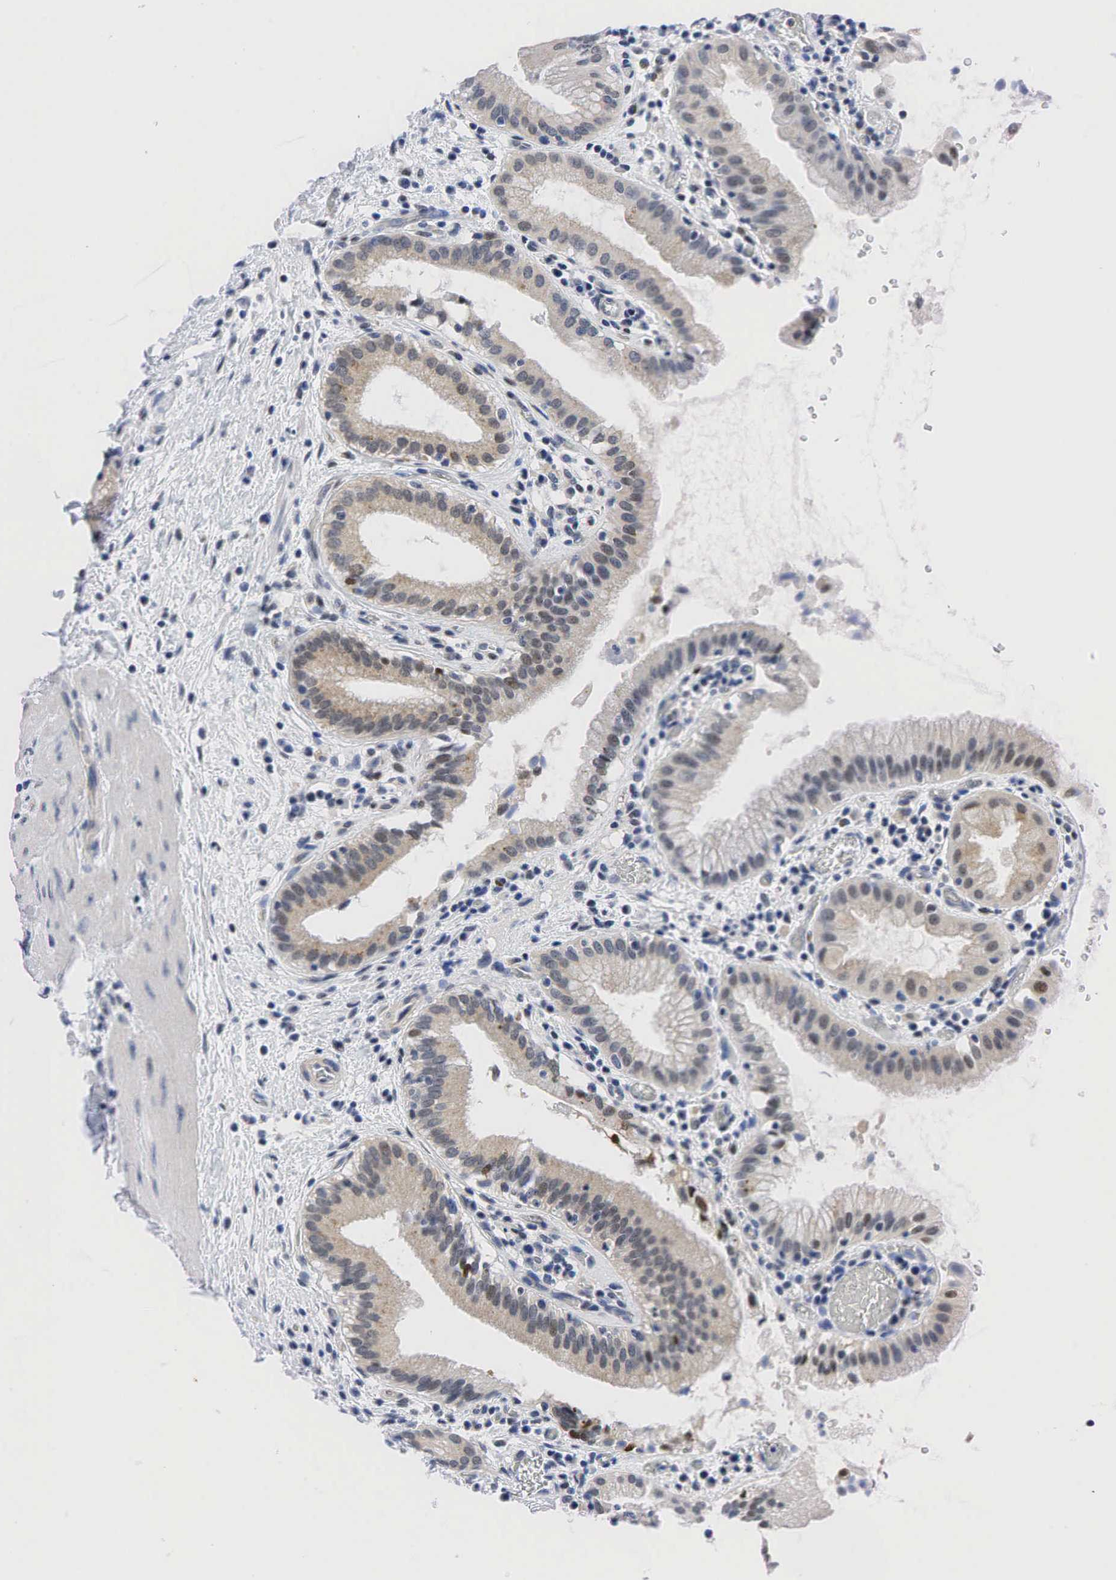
{"staining": {"intensity": "weak", "quantity": ">75%", "location": "cytoplasmic/membranous"}, "tissue": "gallbladder", "cell_type": "Glandular cells", "image_type": "normal", "snomed": [{"axis": "morphology", "description": "Normal tissue, NOS"}, {"axis": "topography", "description": "Gallbladder"}], "caption": "DAB (3,3'-diaminobenzidine) immunohistochemical staining of normal human gallbladder exhibits weak cytoplasmic/membranous protein positivity in approximately >75% of glandular cells.", "gene": "PGR", "patient": {"sex": "male", "age": 73}}